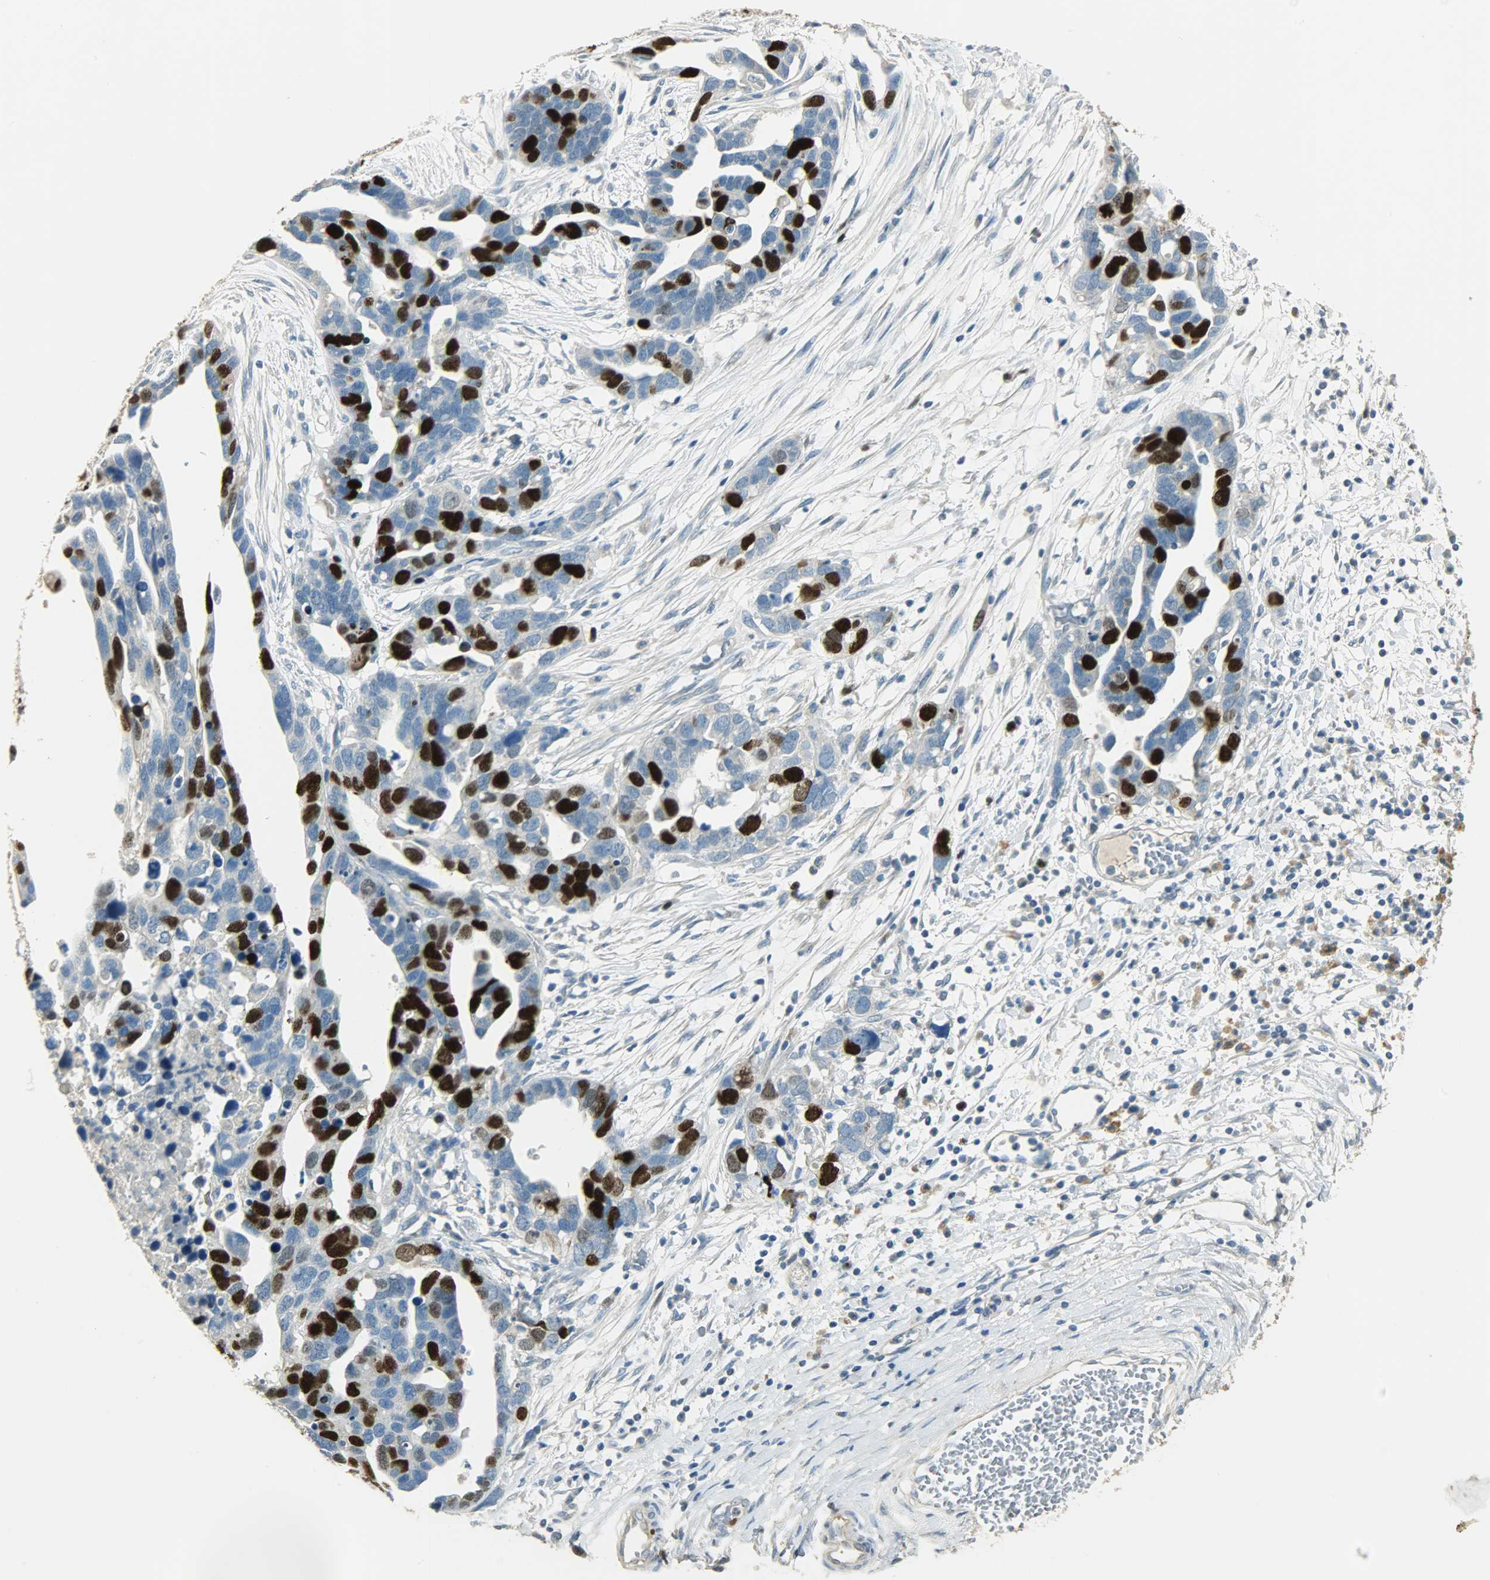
{"staining": {"intensity": "strong", "quantity": "25%-75%", "location": "nuclear"}, "tissue": "ovarian cancer", "cell_type": "Tumor cells", "image_type": "cancer", "snomed": [{"axis": "morphology", "description": "Cystadenocarcinoma, serous, NOS"}, {"axis": "topography", "description": "Ovary"}], "caption": "Immunohistochemistry (DAB (3,3'-diaminobenzidine)) staining of human serous cystadenocarcinoma (ovarian) demonstrates strong nuclear protein staining in approximately 25%-75% of tumor cells. (IHC, brightfield microscopy, high magnification).", "gene": "TPX2", "patient": {"sex": "female", "age": 54}}